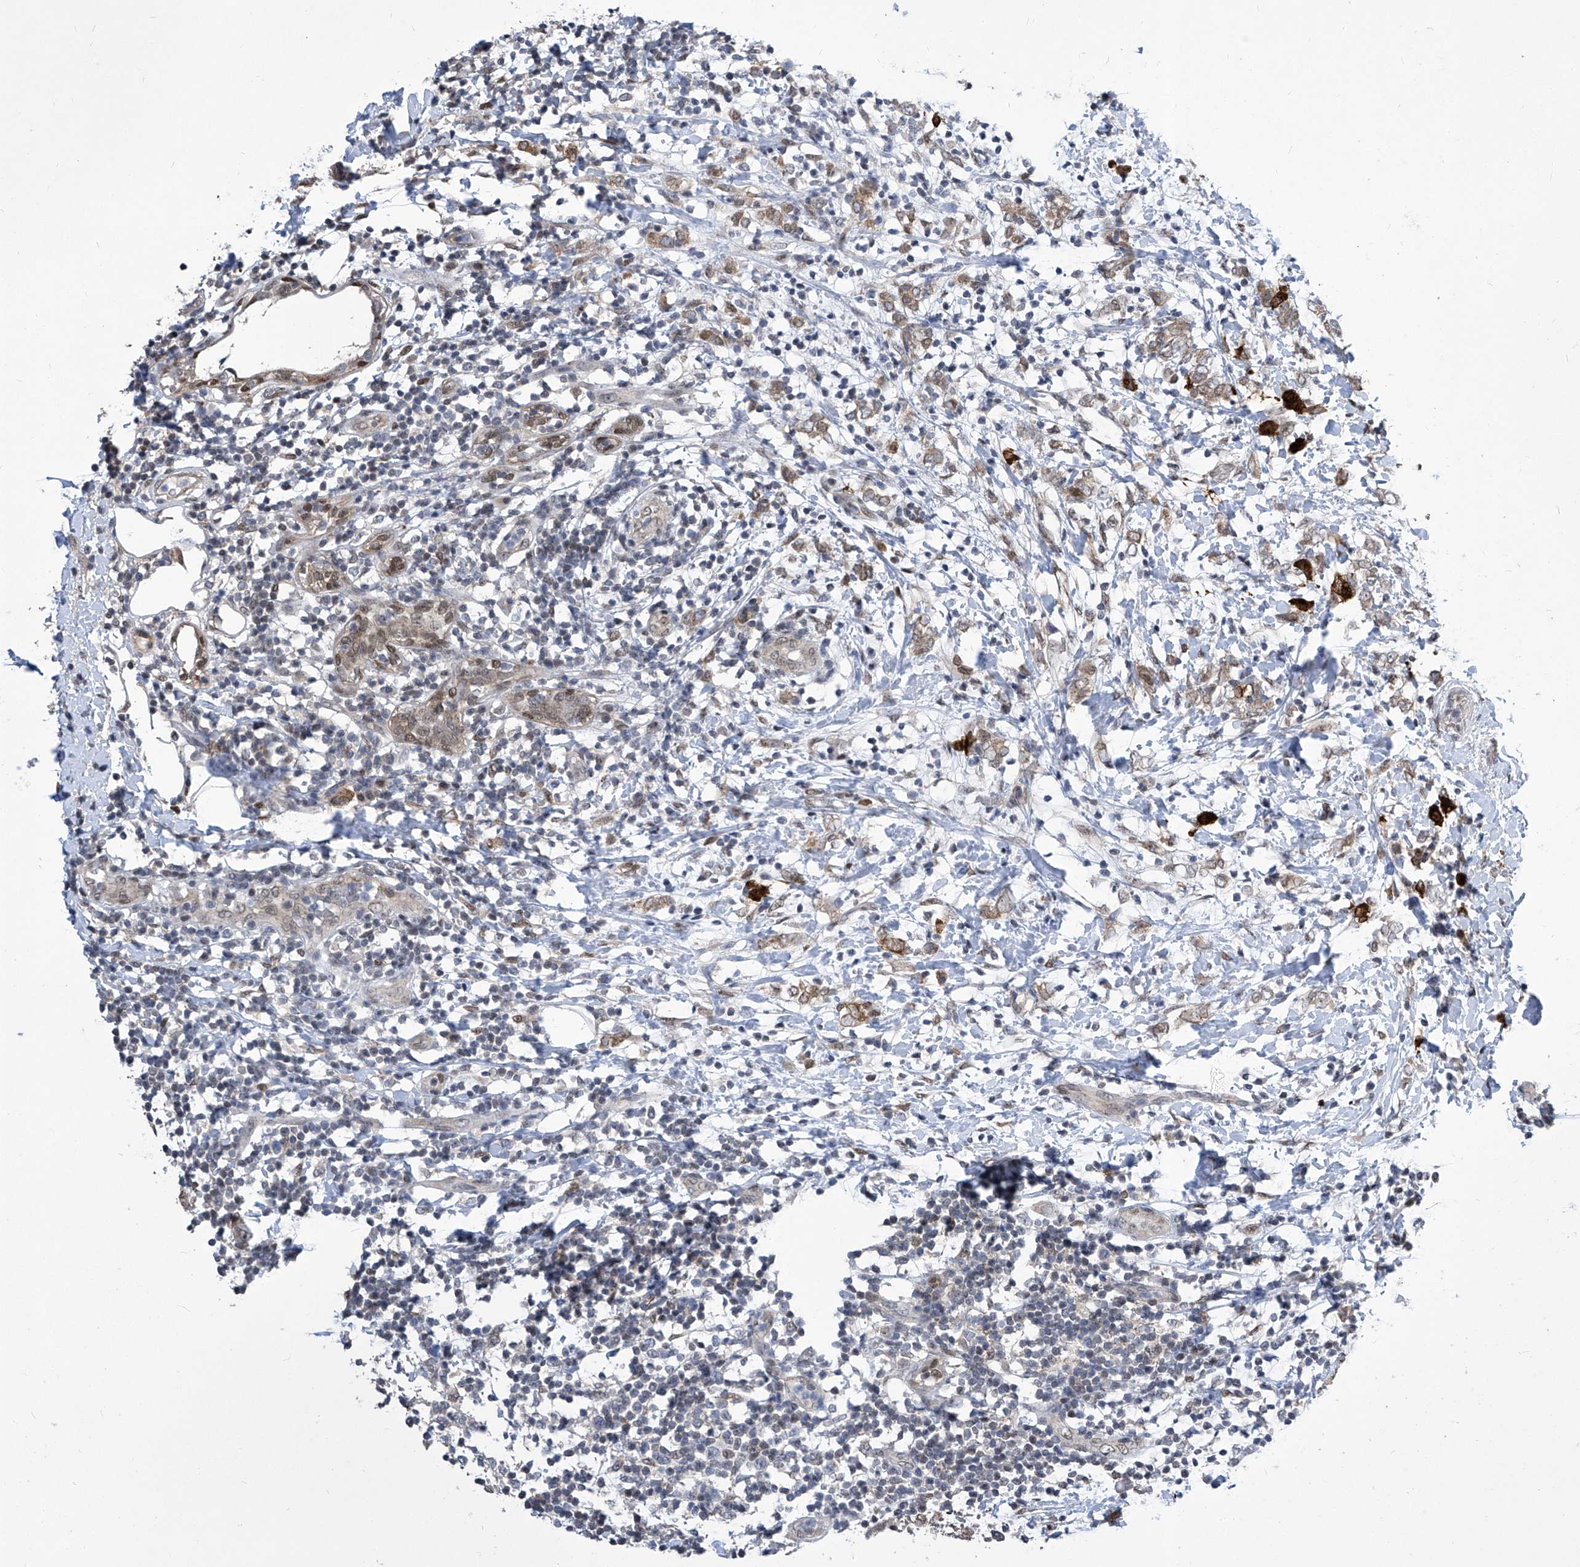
{"staining": {"intensity": "weak", "quantity": "25%-75%", "location": "cytoplasmic/membranous"}, "tissue": "breast cancer", "cell_type": "Tumor cells", "image_type": "cancer", "snomed": [{"axis": "morphology", "description": "Normal tissue, NOS"}, {"axis": "morphology", "description": "Lobular carcinoma"}, {"axis": "topography", "description": "Breast"}], "caption": "Protein analysis of lobular carcinoma (breast) tissue exhibits weak cytoplasmic/membranous expression in approximately 25%-75% of tumor cells.", "gene": "CETN2", "patient": {"sex": "female", "age": 47}}